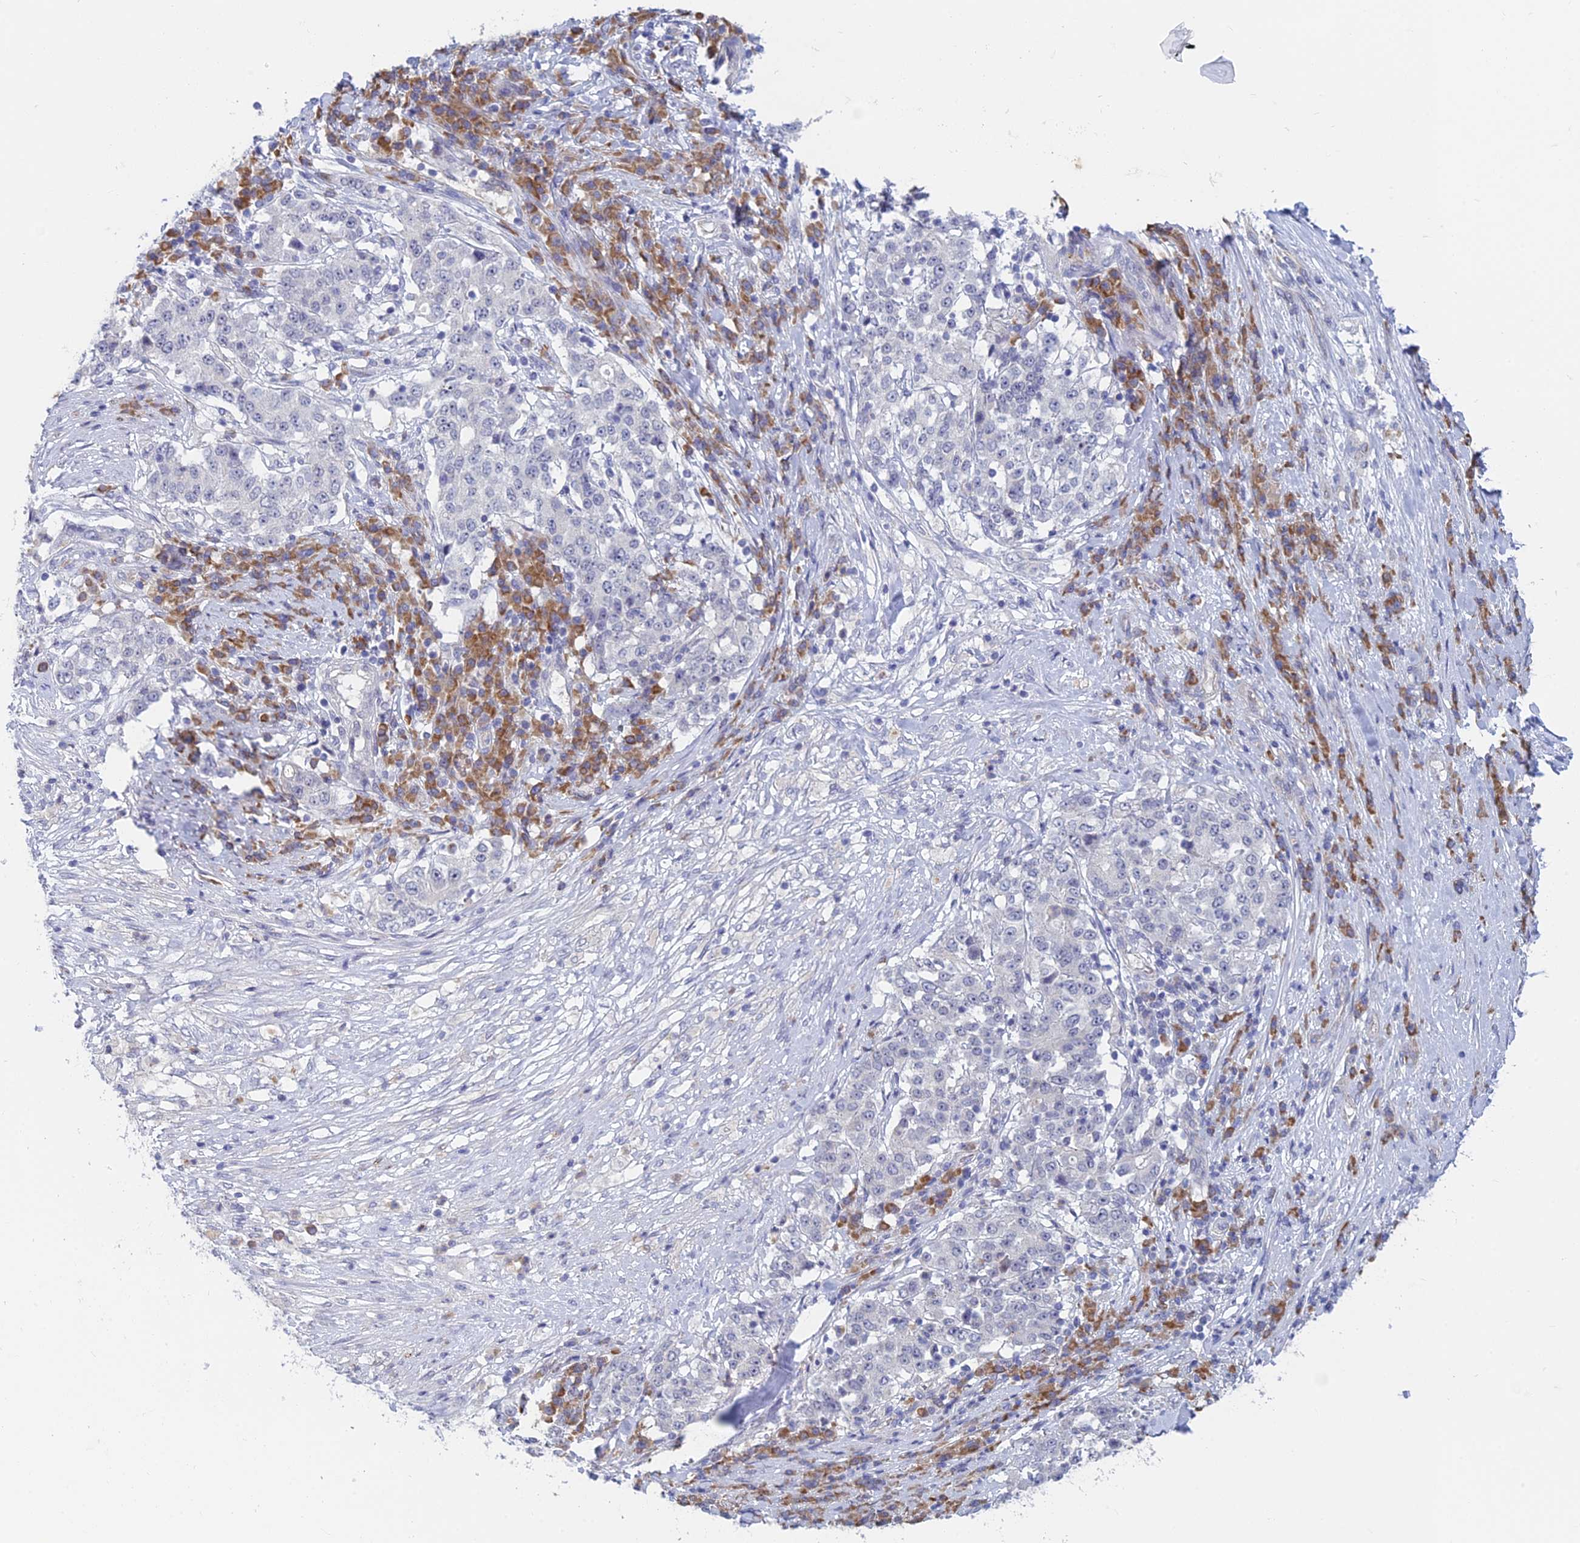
{"staining": {"intensity": "negative", "quantity": "none", "location": "none"}, "tissue": "stomach cancer", "cell_type": "Tumor cells", "image_type": "cancer", "snomed": [{"axis": "morphology", "description": "Adenocarcinoma, NOS"}, {"axis": "topography", "description": "Stomach"}], "caption": "Stomach cancer (adenocarcinoma) was stained to show a protein in brown. There is no significant positivity in tumor cells.", "gene": "PPP1R26", "patient": {"sex": "male", "age": 59}}